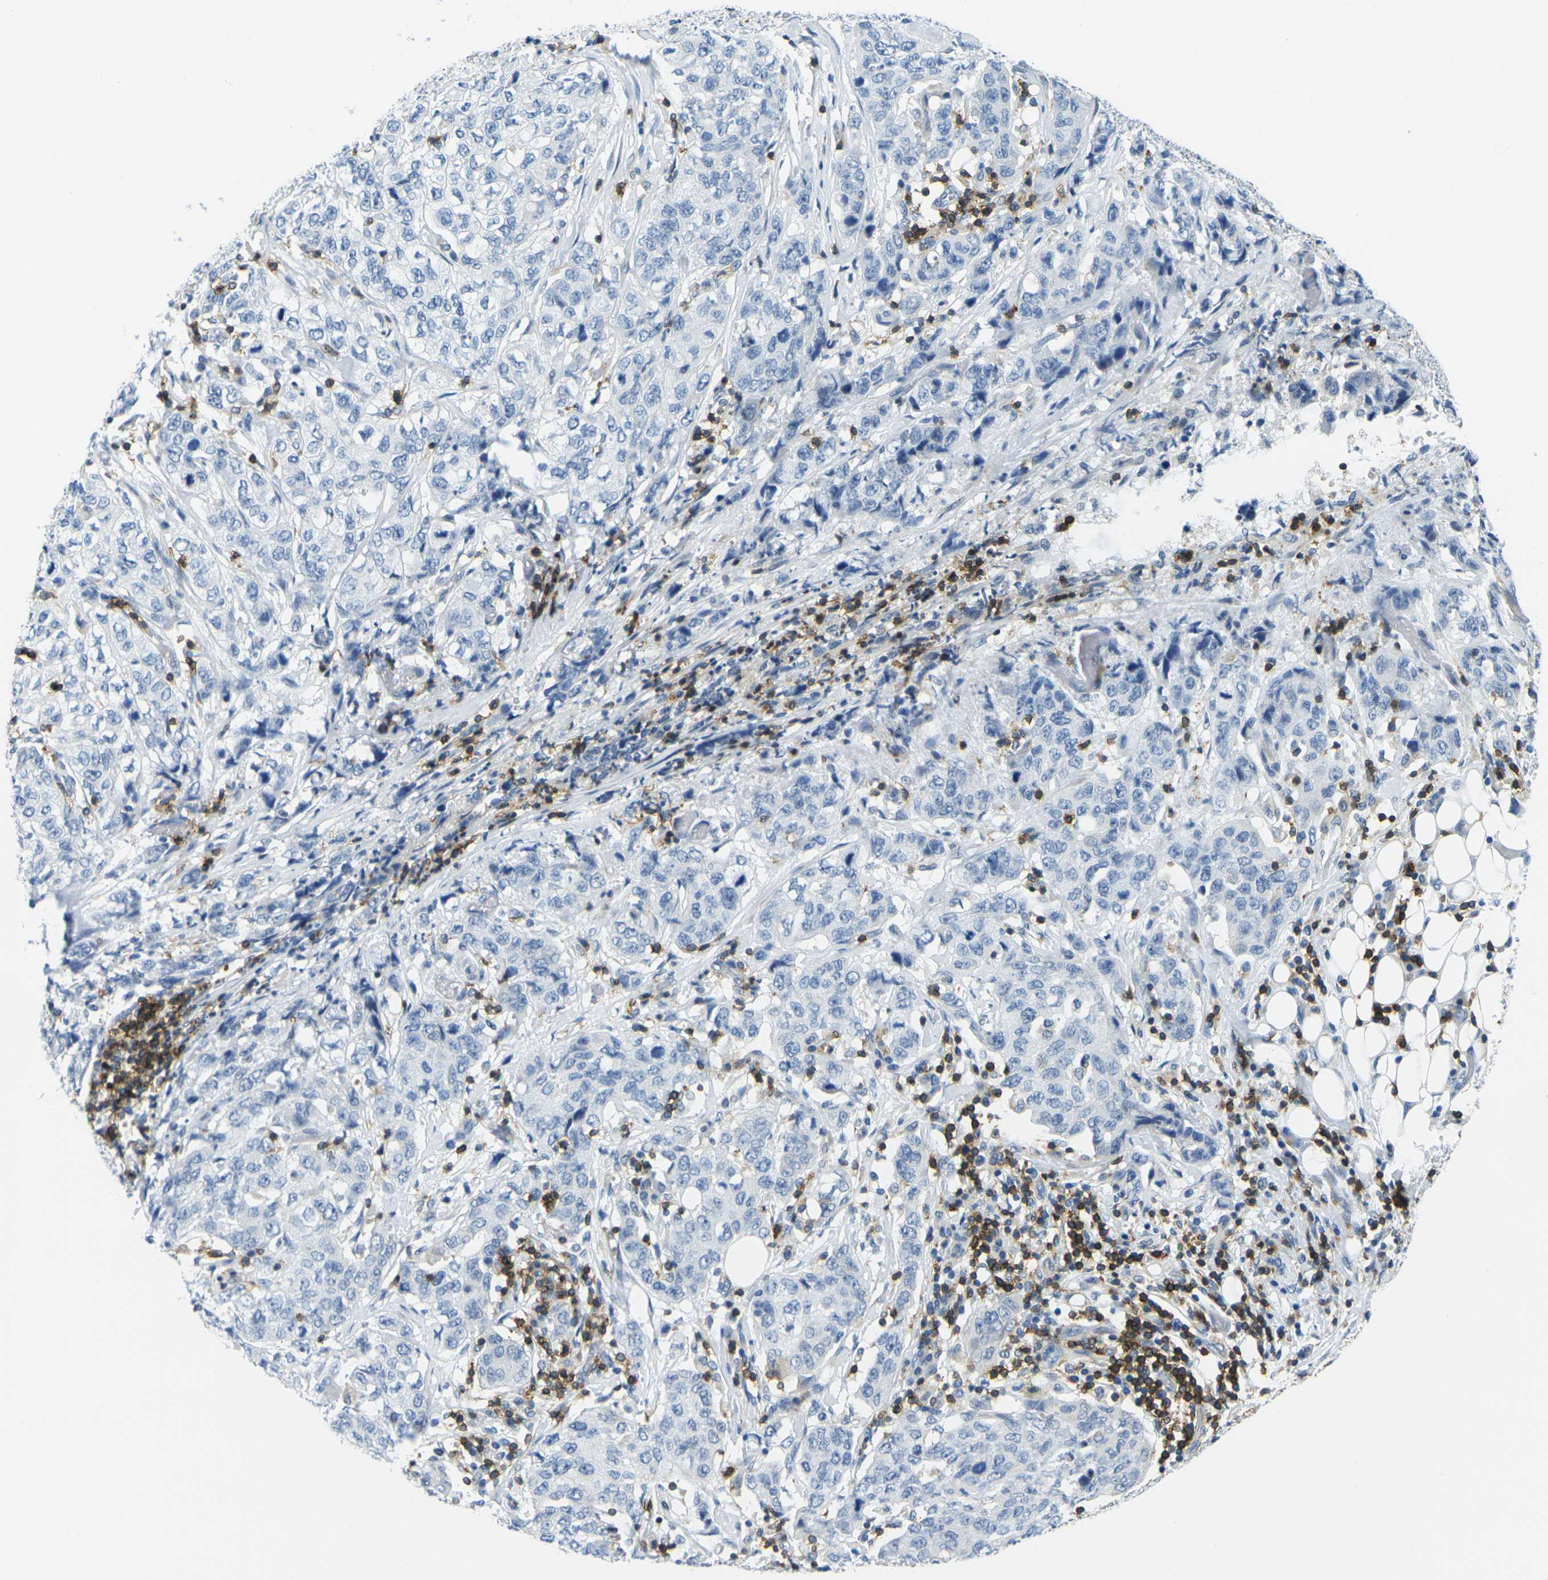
{"staining": {"intensity": "negative", "quantity": "none", "location": "none"}, "tissue": "stomach cancer", "cell_type": "Tumor cells", "image_type": "cancer", "snomed": [{"axis": "morphology", "description": "Adenocarcinoma, NOS"}, {"axis": "topography", "description": "Stomach"}], "caption": "This is an immunohistochemistry image of adenocarcinoma (stomach). There is no expression in tumor cells.", "gene": "CD3D", "patient": {"sex": "male", "age": 48}}